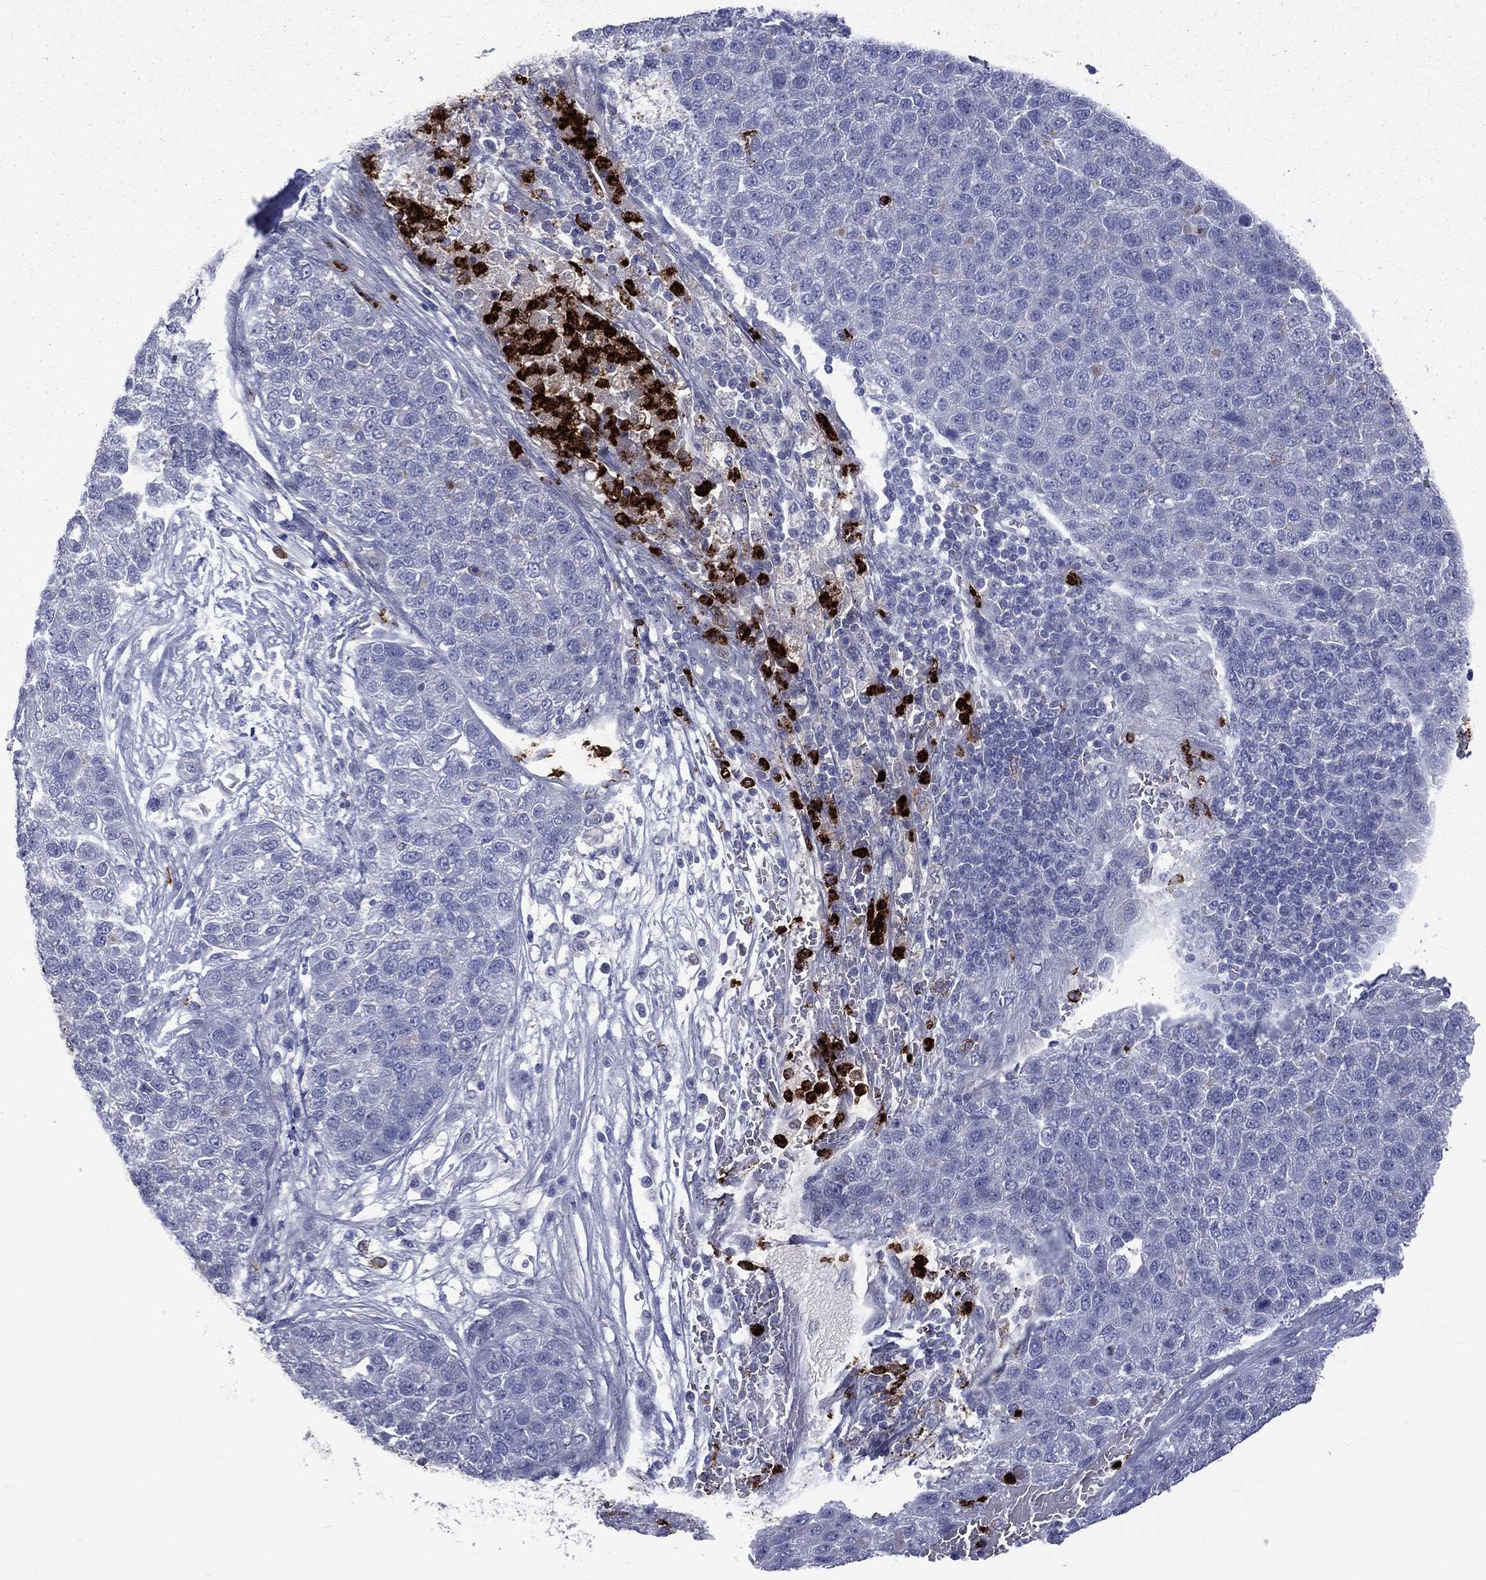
{"staining": {"intensity": "negative", "quantity": "none", "location": "none"}, "tissue": "pancreatic cancer", "cell_type": "Tumor cells", "image_type": "cancer", "snomed": [{"axis": "morphology", "description": "Adenocarcinoma, NOS"}, {"axis": "topography", "description": "Pancreas"}], "caption": "Tumor cells show no significant protein positivity in pancreatic cancer (adenocarcinoma). Nuclei are stained in blue.", "gene": "ELANE", "patient": {"sex": "female", "age": 61}}